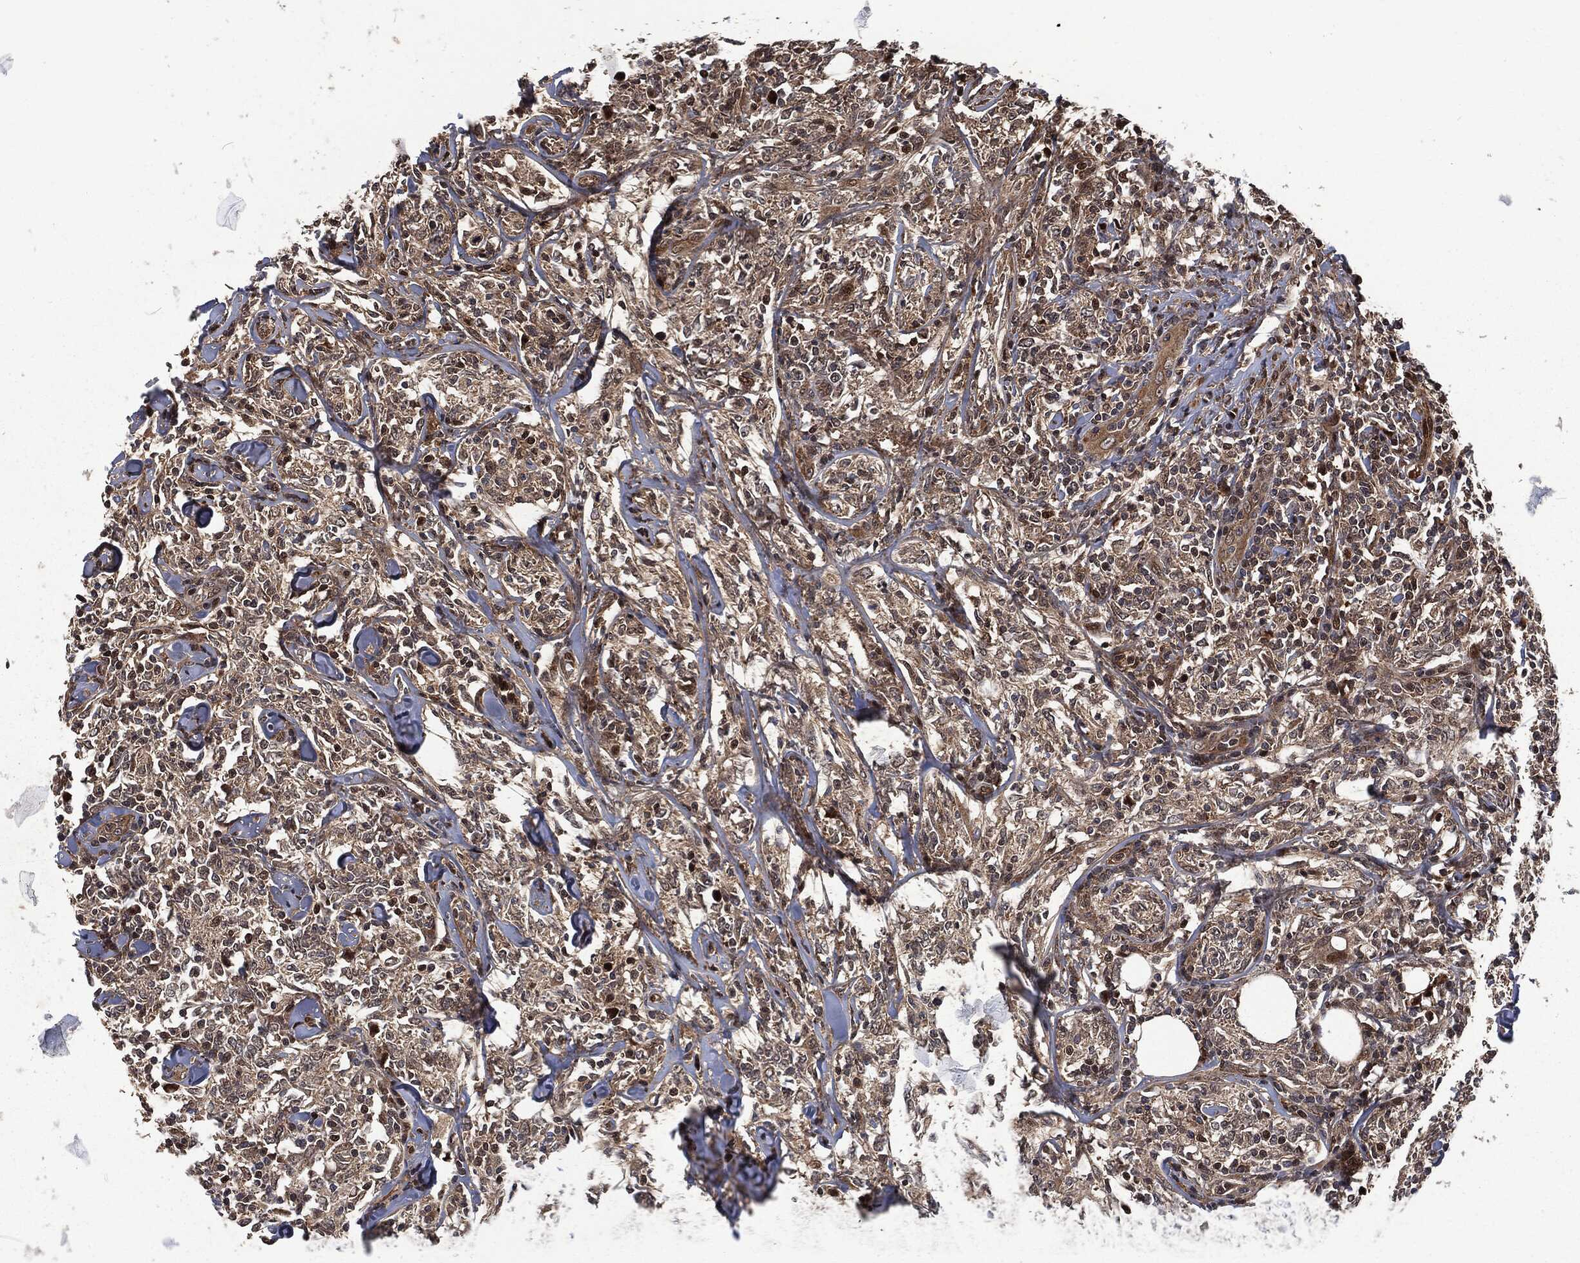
{"staining": {"intensity": "weak", "quantity": "25%-75%", "location": "cytoplasmic/membranous"}, "tissue": "lymphoma", "cell_type": "Tumor cells", "image_type": "cancer", "snomed": [{"axis": "morphology", "description": "Malignant lymphoma, non-Hodgkin's type, High grade"}, {"axis": "topography", "description": "Lymph node"}], "caption": "This histopathology image displays malignant lymphoma, non-Hodgkin's type (high-grade) stained with immunohistochemistry to label a protein in brown. The cytoplasmic/membranous of tumor cells show weak positivity for the protein. Nuclei are counter-stained blue.", "gene": "CMPK2", "patient": {"sex": "female", "age": 84}}